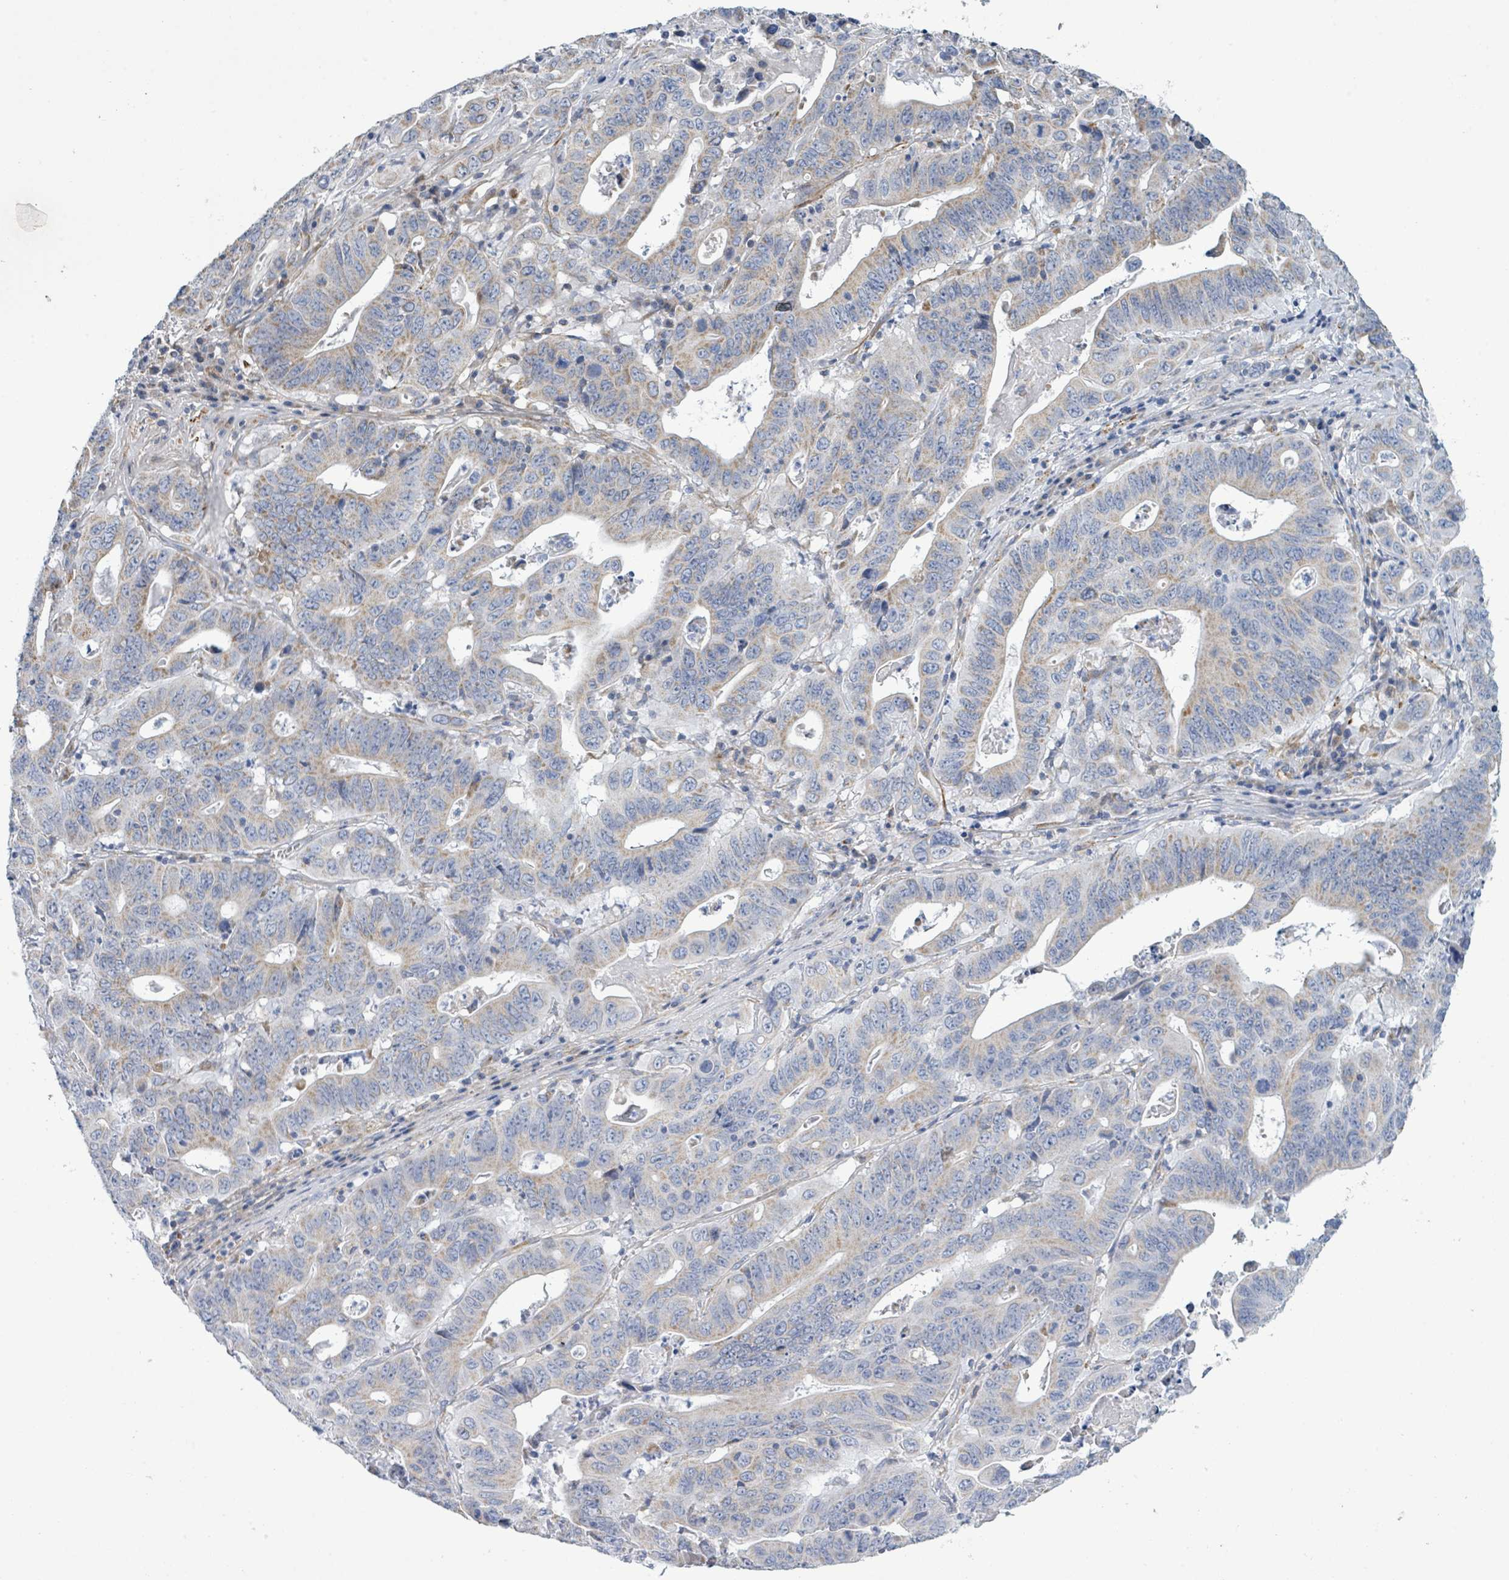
{"staining": {"intensity": "weak", "quantity": "25%-75%", "location": "cytoplasmic/membranous"}, "tissue": "lung cancer", "cell_type": "Tumor cells", "image_type": "cancer", "snomed": [{"axis": "morphology", "description": "Adenocarcinoma, NOS"}, {"axis": "topography", "description": "Lung"}], "caption": "Tumor cells reveal weak cytoplasmic/membranous staining in approximately 25%-75% of cells in lung adenocarcinoma. The protein of interest is shown in brown color, while the nuclei are stained blue.", "gene": "ALG12", "patient": {"sex": "female", "age": 60}}